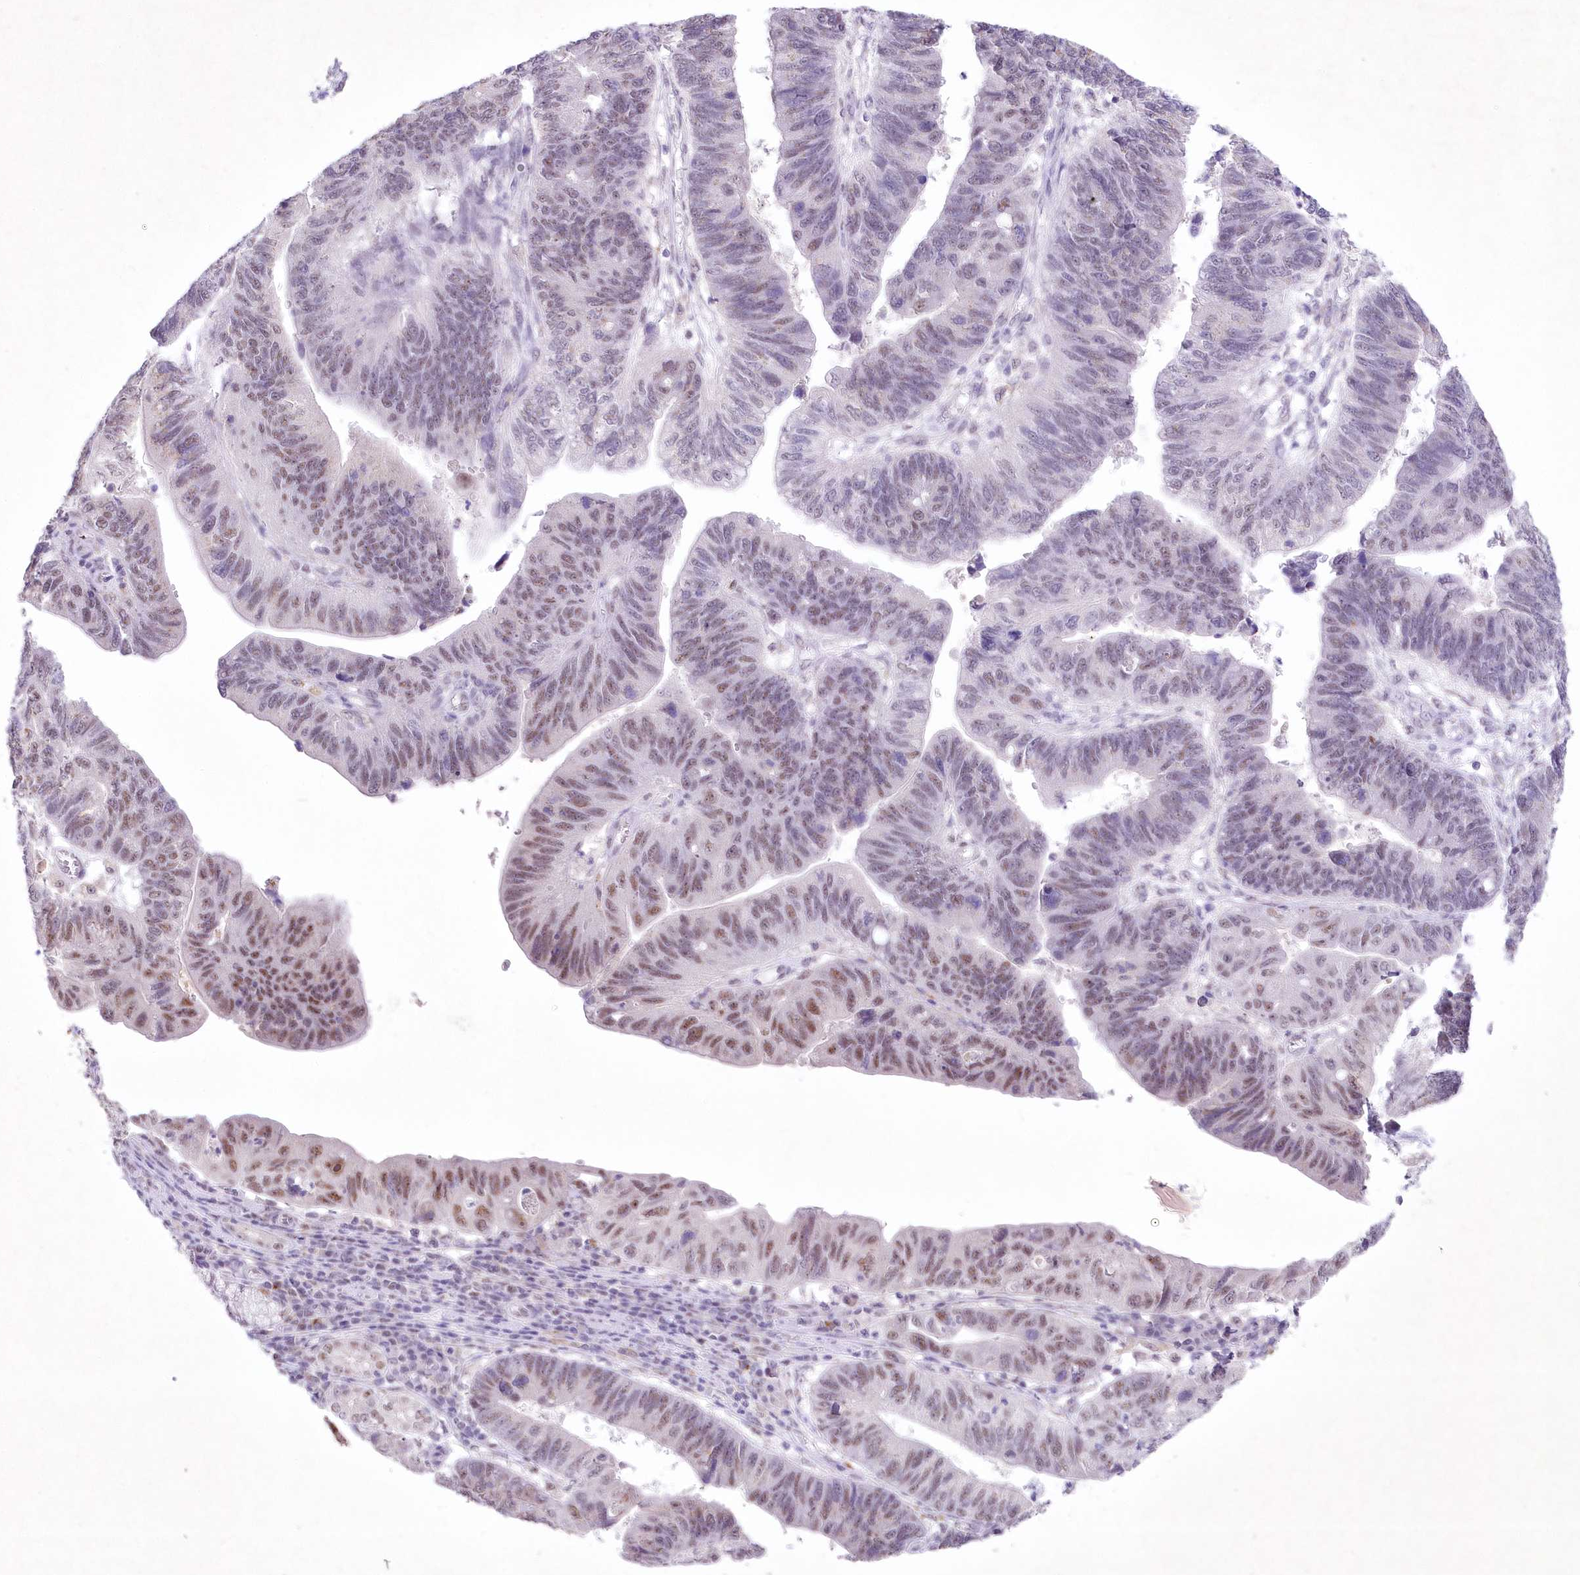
{"staining": {"intensity": "moderate", "quantity": "25%-75%", "location": "nuclear"}, "tissue": "stomach cancer", "cell_type": "Tumor cells", "image_type": "cancer", "snomed": [{"axis": "morphology", "description": "Adenocarcinoma, NOS"}, {"axis": "topography", "description": "Stomach"}], "caption": "The immunohistochemical stain highlights moderate nuclear staining in tumor cells of stomach cancer (adenocarcinoma) tissue.", "gene": "RBM27", "patient": {"sex": "male", "age": 59}}